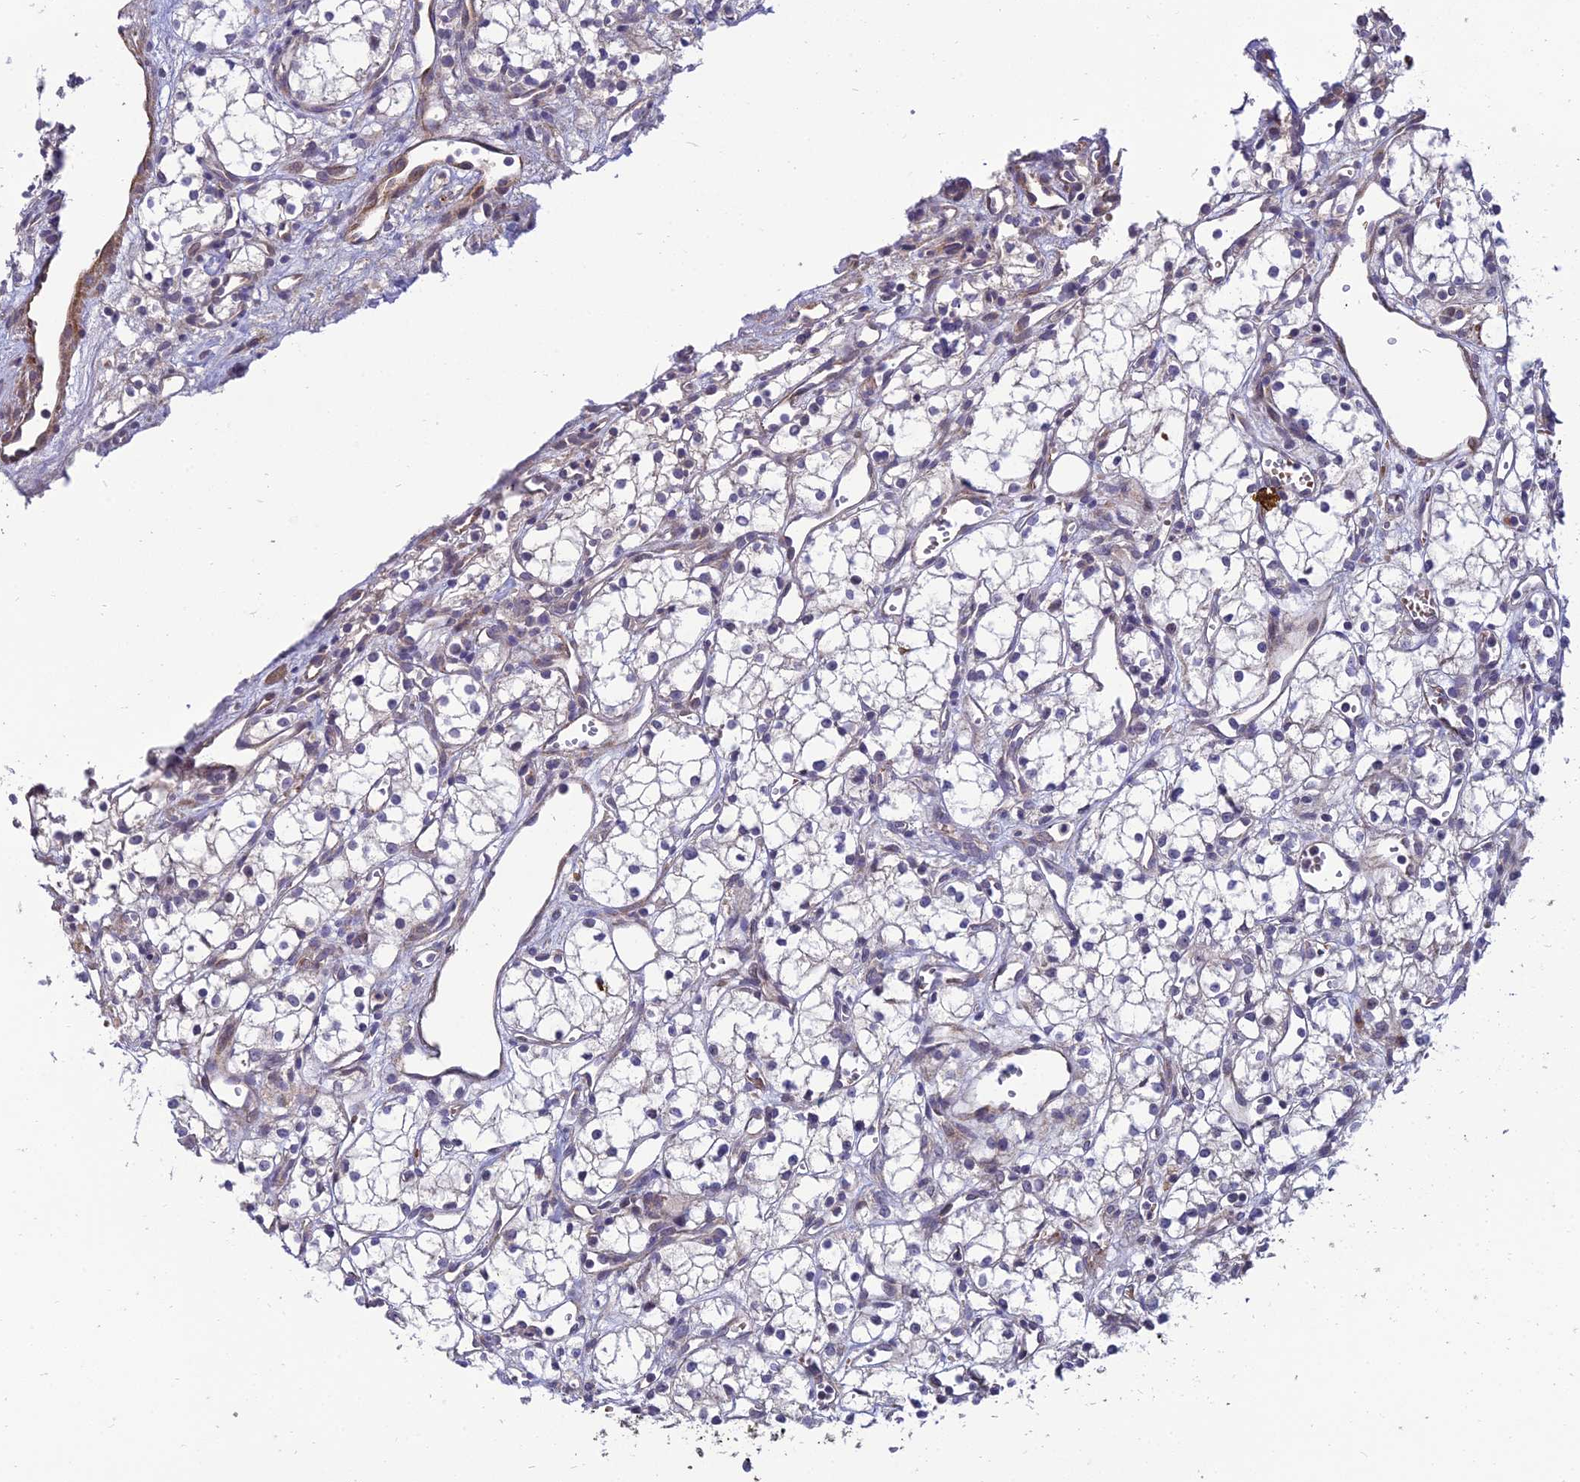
{"staining": {"intensity": "negative", "quantity": "none", "location": "none"}, "tissue": "renal cancer", "cell_type": "Tumor cells", "image_type": "cancer", "snomed": [{"axis": "morphology", "description": "Adenocarcinoma, NOS"}, {"axis": "topography", "description": "Kidney"}], "caption": "A high-resolution micrograph shows immunohistochemistry (IHC) staining of renal cancer, which displays no significant staining in tumor cells.", "gene": "NPY", "patient": {"sex": "male", "age": 59}}